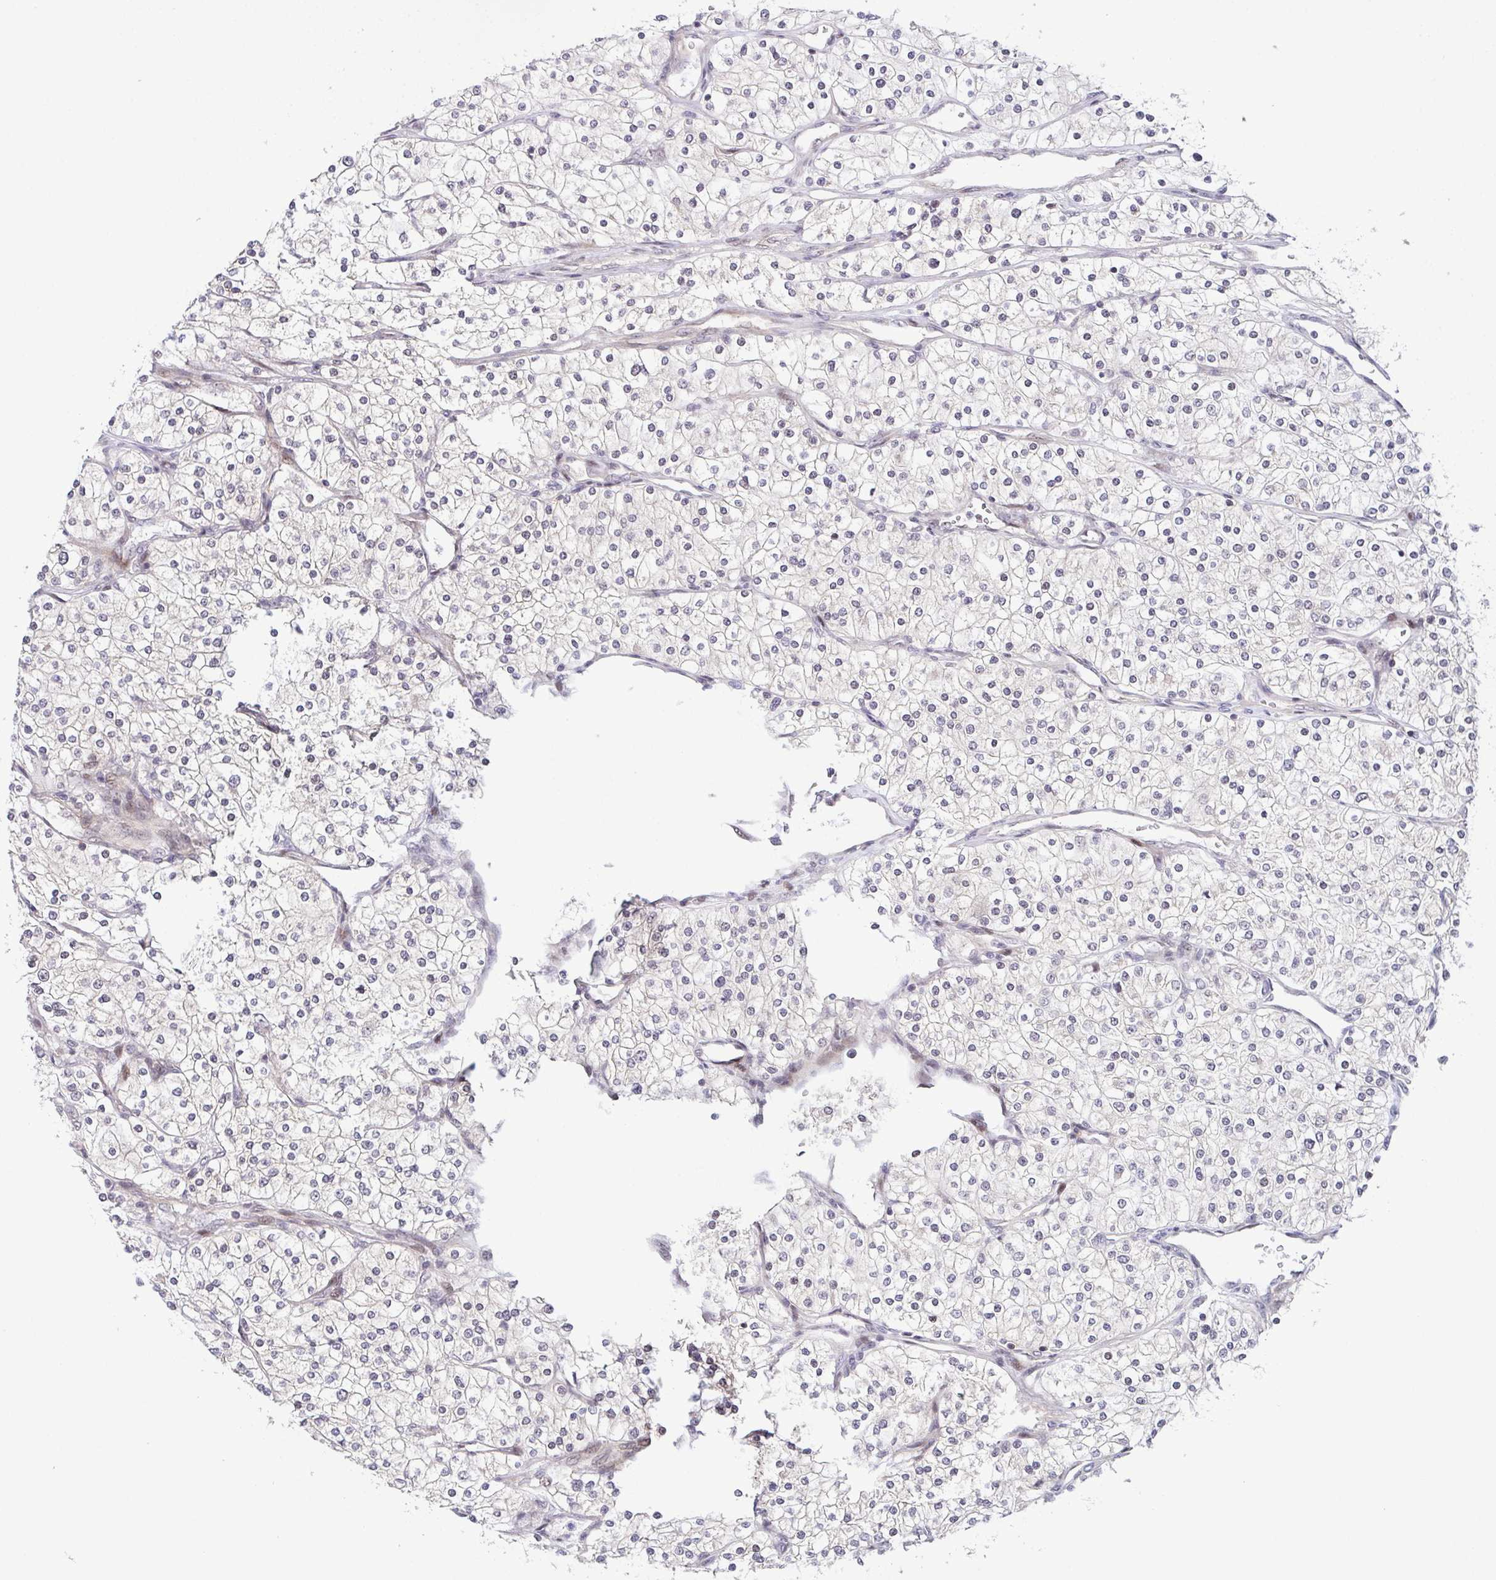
{"staining": {"intensity": "negative", "quantity": "none", "location": "none"}, "tissue": "renal cancer", "cell_type": "Tumor cells", "image_type": "cancer", "snomed": [{"axis": "morphology", "description": "Adenocarcinoma, NOS"}, {"axis": "topography", "description": "Kidney"}], "caption": "Tumor cells show no significant protein expression in renal cancer.", "gene": "DNAJB1", "patient": {"sex": "male", "age": 80}}